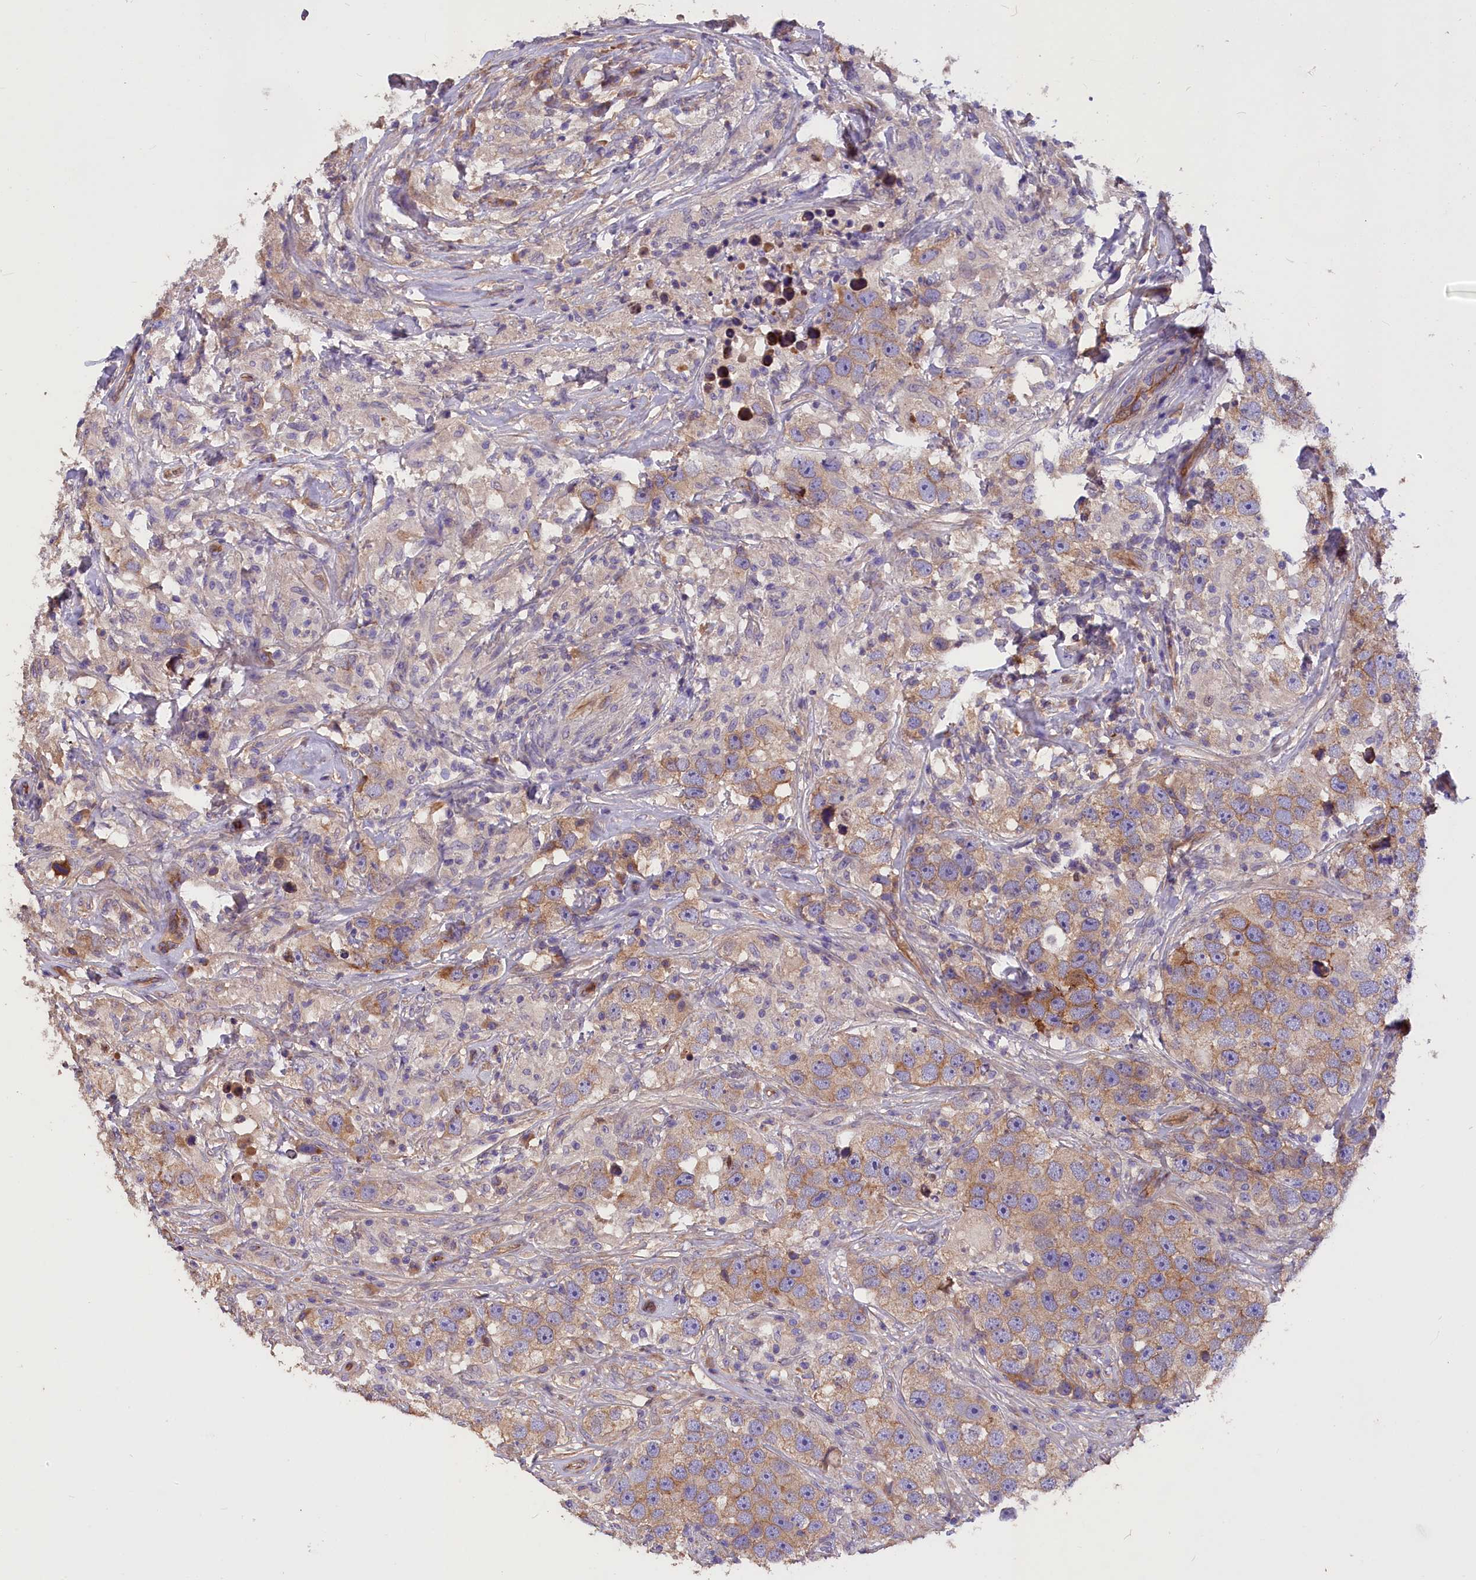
{"staining": {"intensity": "weak", "quantity": ">75%", "location": "cytoplasmic/membranous"}, "tissue": "testis cancer", "cell_type": "Tumor cells", "image_type": "cancer", "snomed": [{"axis": "morphology", "description": "Seminoma, NOS"}, {"axis": "topography", "description": "Testis"}], "caption": "IHC of human testis cancer (seminoma) shows low levels of weak cytoplasmic/membranous expression in about >75% of tumor cells.", "gene": "ERMARD", "patient": {"sex": "male", "age": 49}}